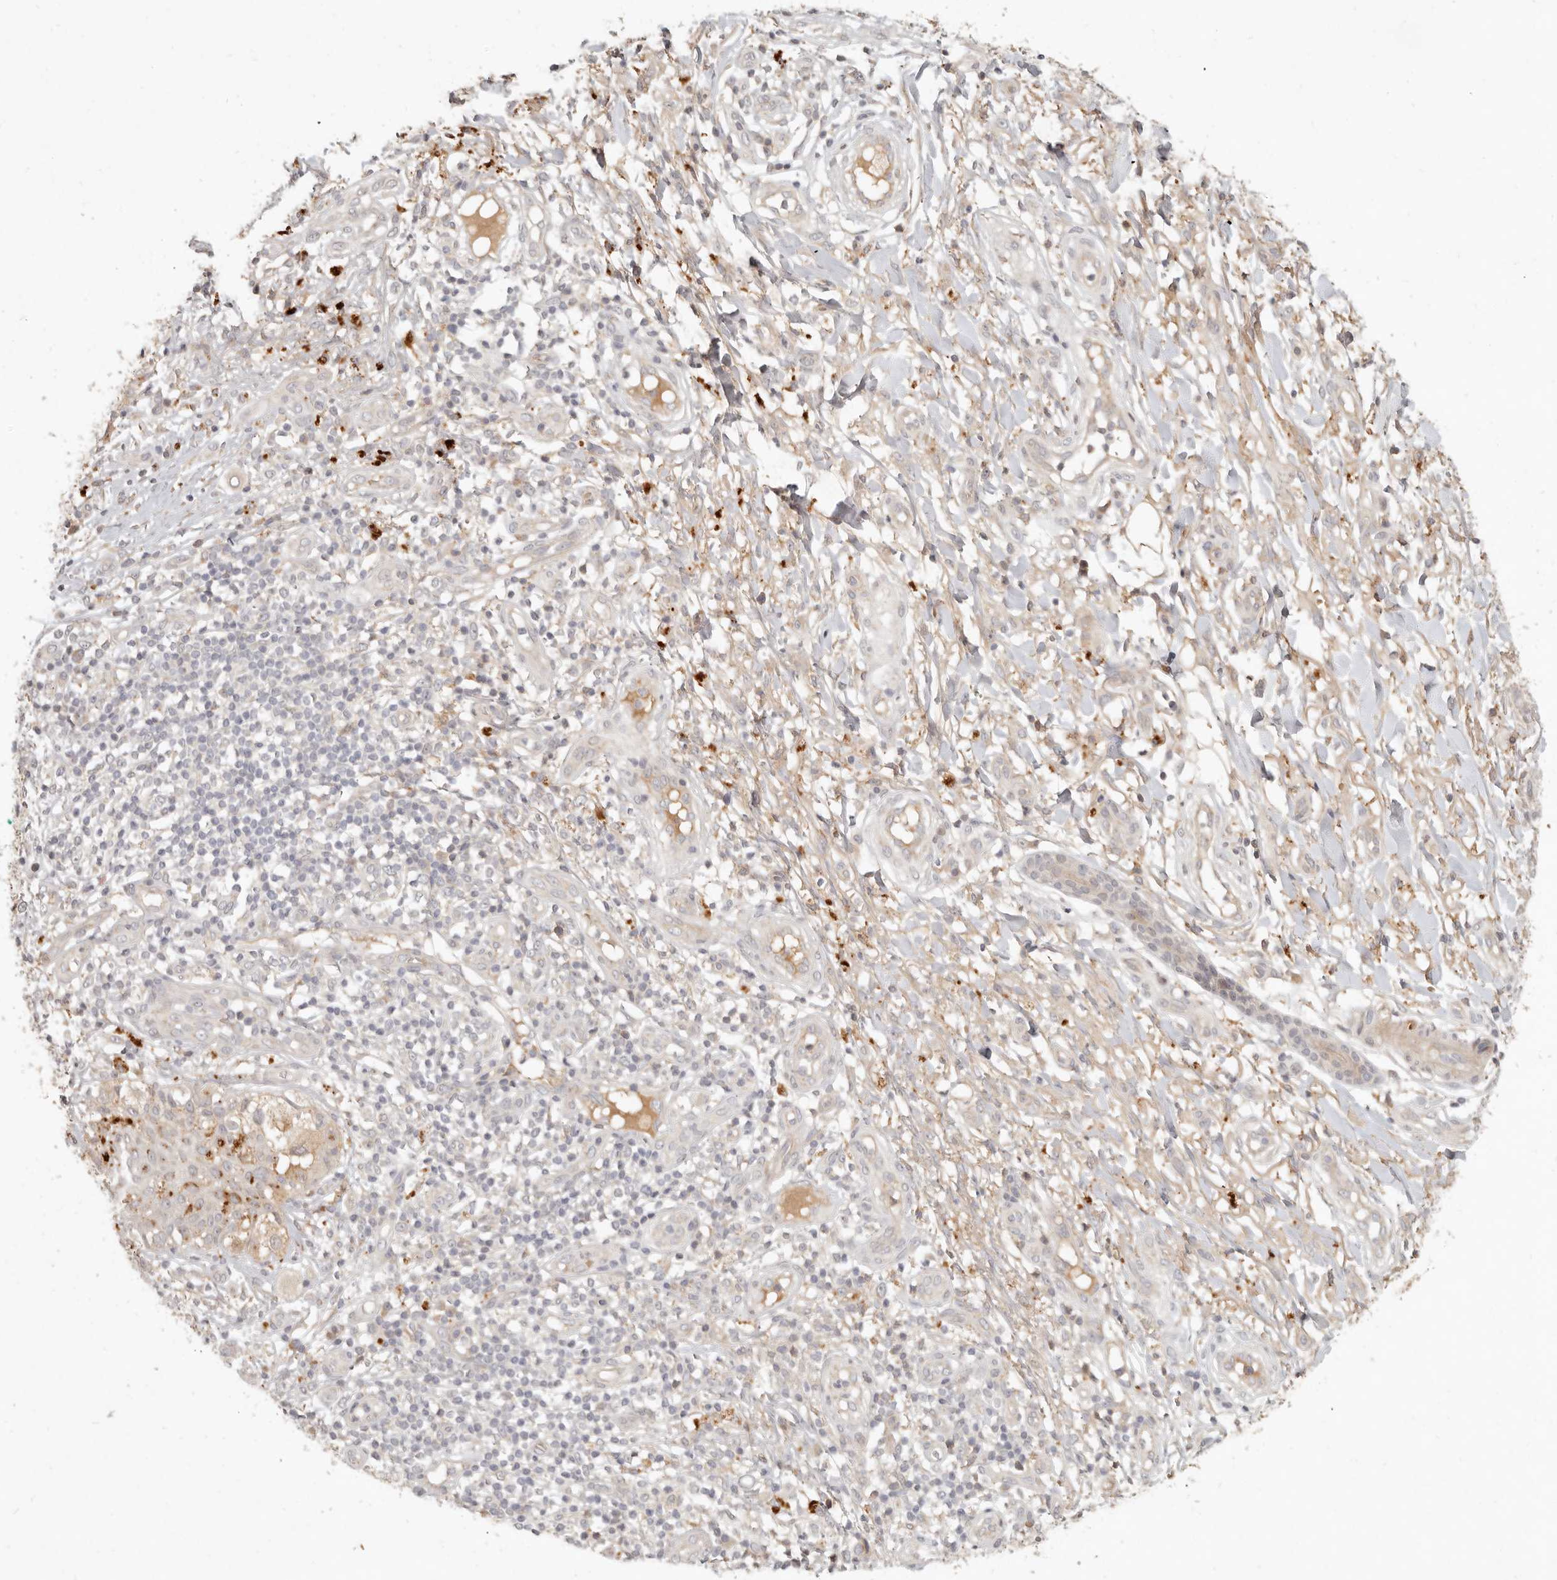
{"staining": {"intensity": "weak", "quantity": "<25%", "location": "cytoplasmic/membranous"}, "tissue": "melanoma", "cell_type": "Tumor cells", "image_type": "cancer", "snomed": [{"axis": "morphology", "description": "Malignant melanoma, NOS"}, {"axis": "topography", "description": "Skin"}], "caption": "This is an IHC micrograph of melanoma. There is no expression in tumor cells.", "gene": "UBXN11", "patient": {"sex": "female", "age": 81}}